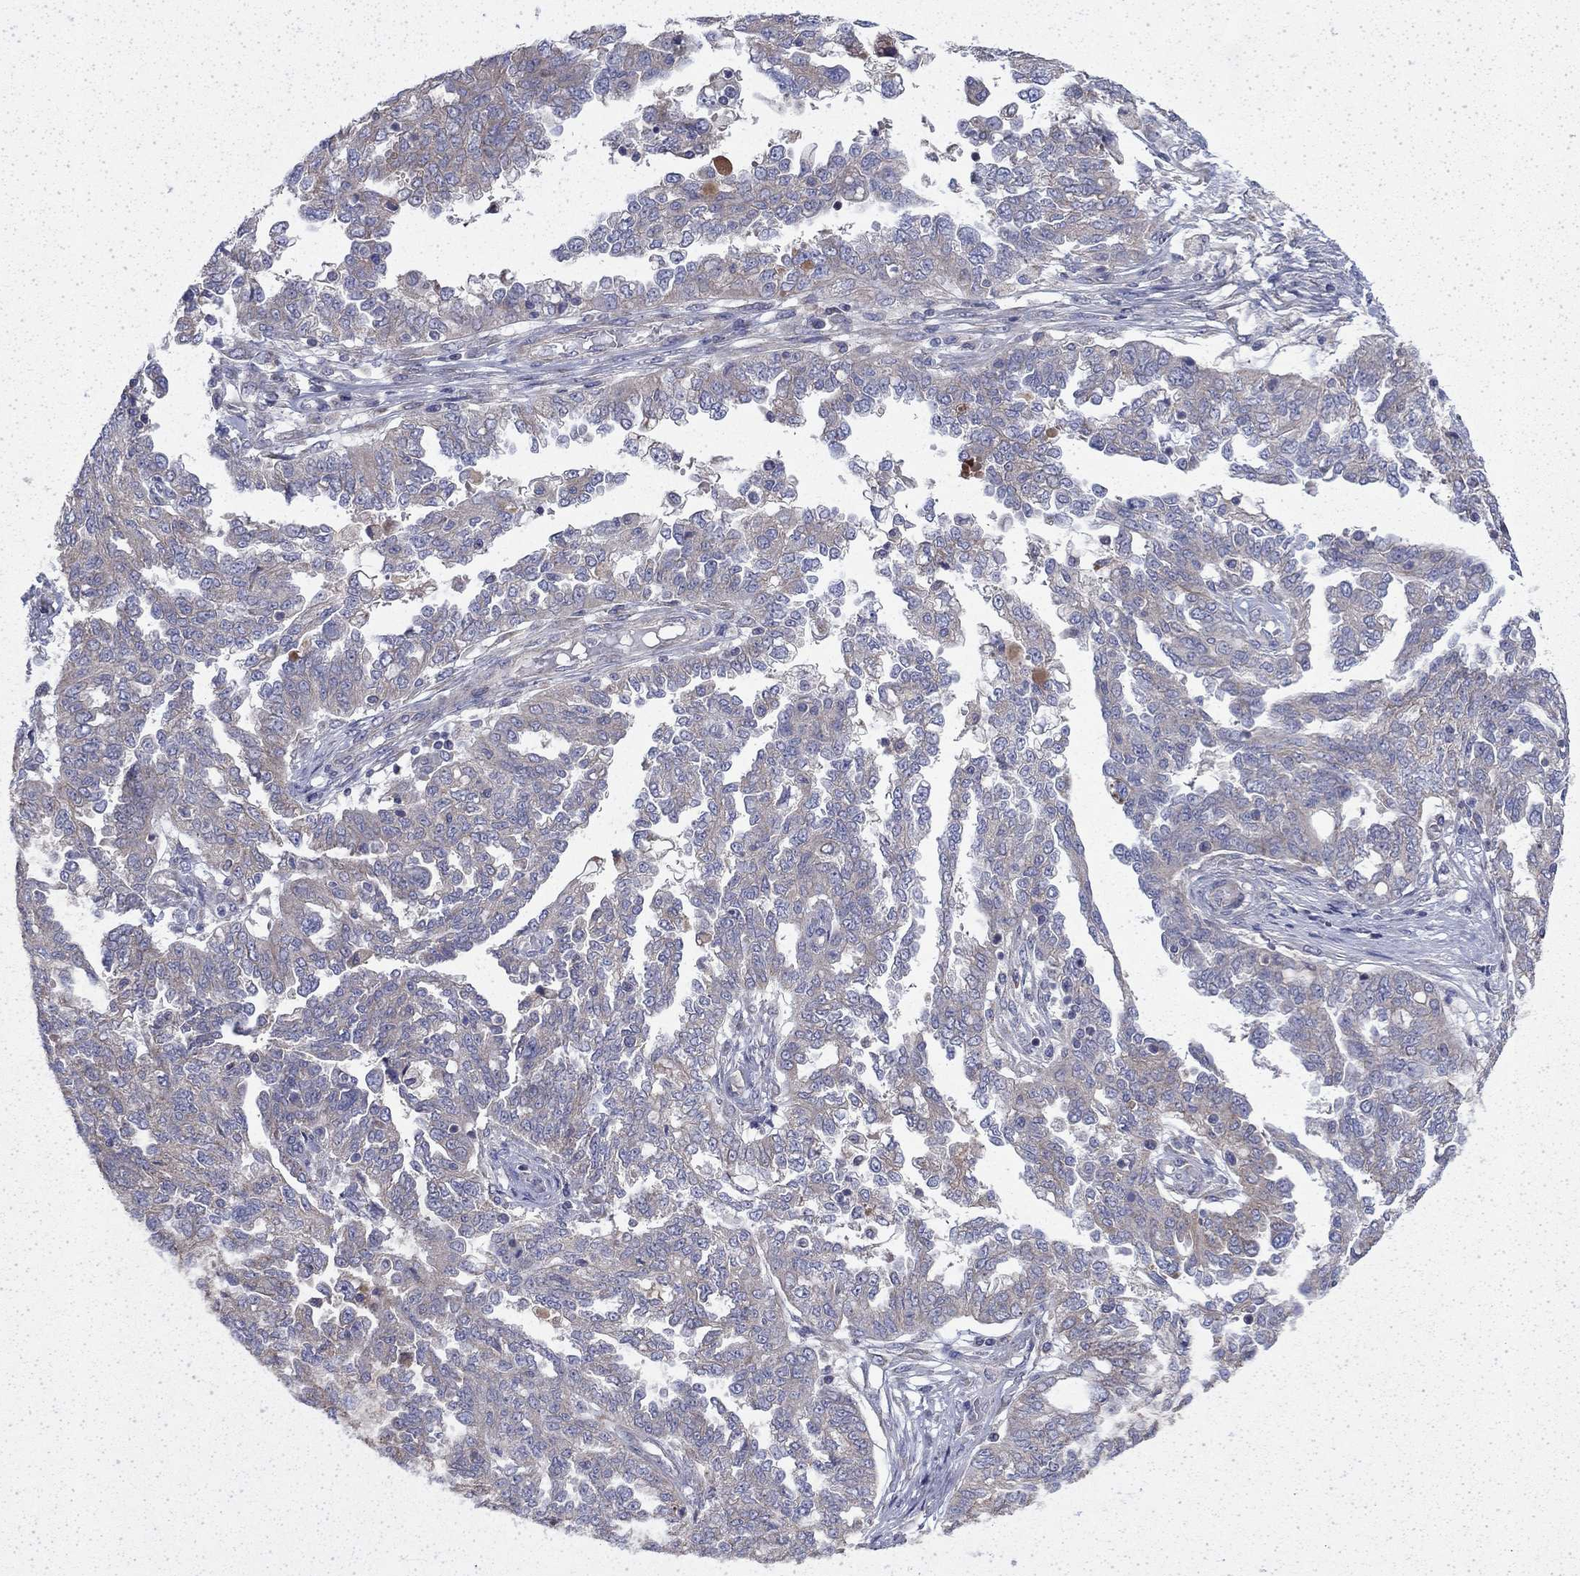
{"staining": {"intensity": "weak", "quantity": "<25%", "location": "cytoplasmic/membranous"}, "tissue": "ovarian cancer", "cell_type": "Tumor cells", "image_type": "cancer", "snomed": [{"axis": "morphology", "description": "Cystadenocarcinoma, serous, NOS"}, {"axis": "topography", "description": "Ovary"}], "caption": "The histopathology image exhibits no staining of tumor cells in ovarian cancer (serous cystadenocarcinoma).", "gene": "DTNA", "patient": {"sex": "female", "age": 67}}